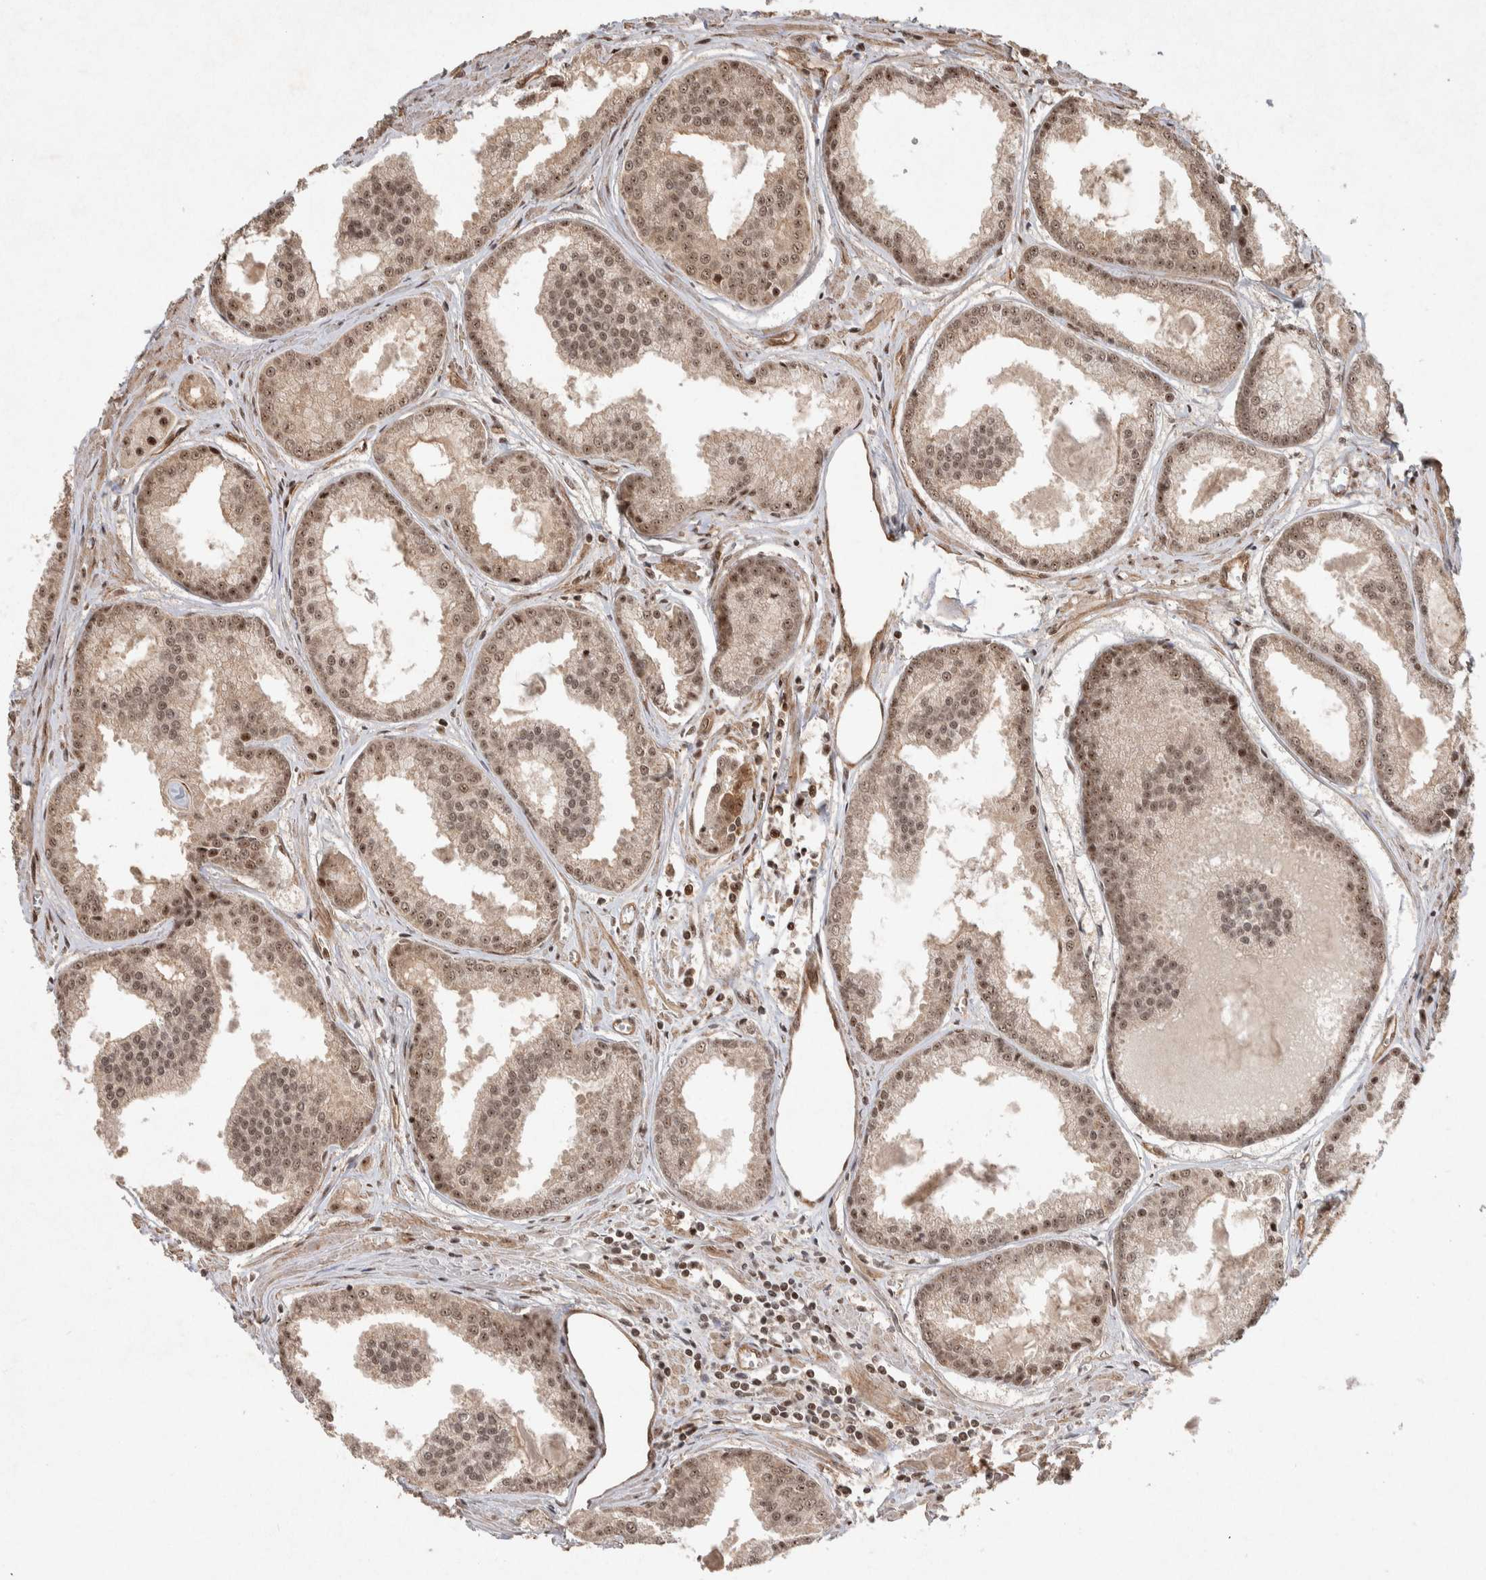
{"staining": {"intensity": "moderate", "quantity": ">75%", "location": "nuclear"}, "tissue": "prostate cancer", "cell_type": "Tumor cells", "image_type": "cancer", "snomed": [{"axis": "morphology", "description": "Adenocarcinoma, Low grade"}, {"axis": "topography", "description": "Prostate"}], "caption": "Immunohistochemical staining of human prostate adenocarcinoma (low-grade) shows medium levels of moderate nuclear staining in about >75% of tumor cells.", "gene": "TOR1B", "patient": {"sex": "male", "age": 64}}